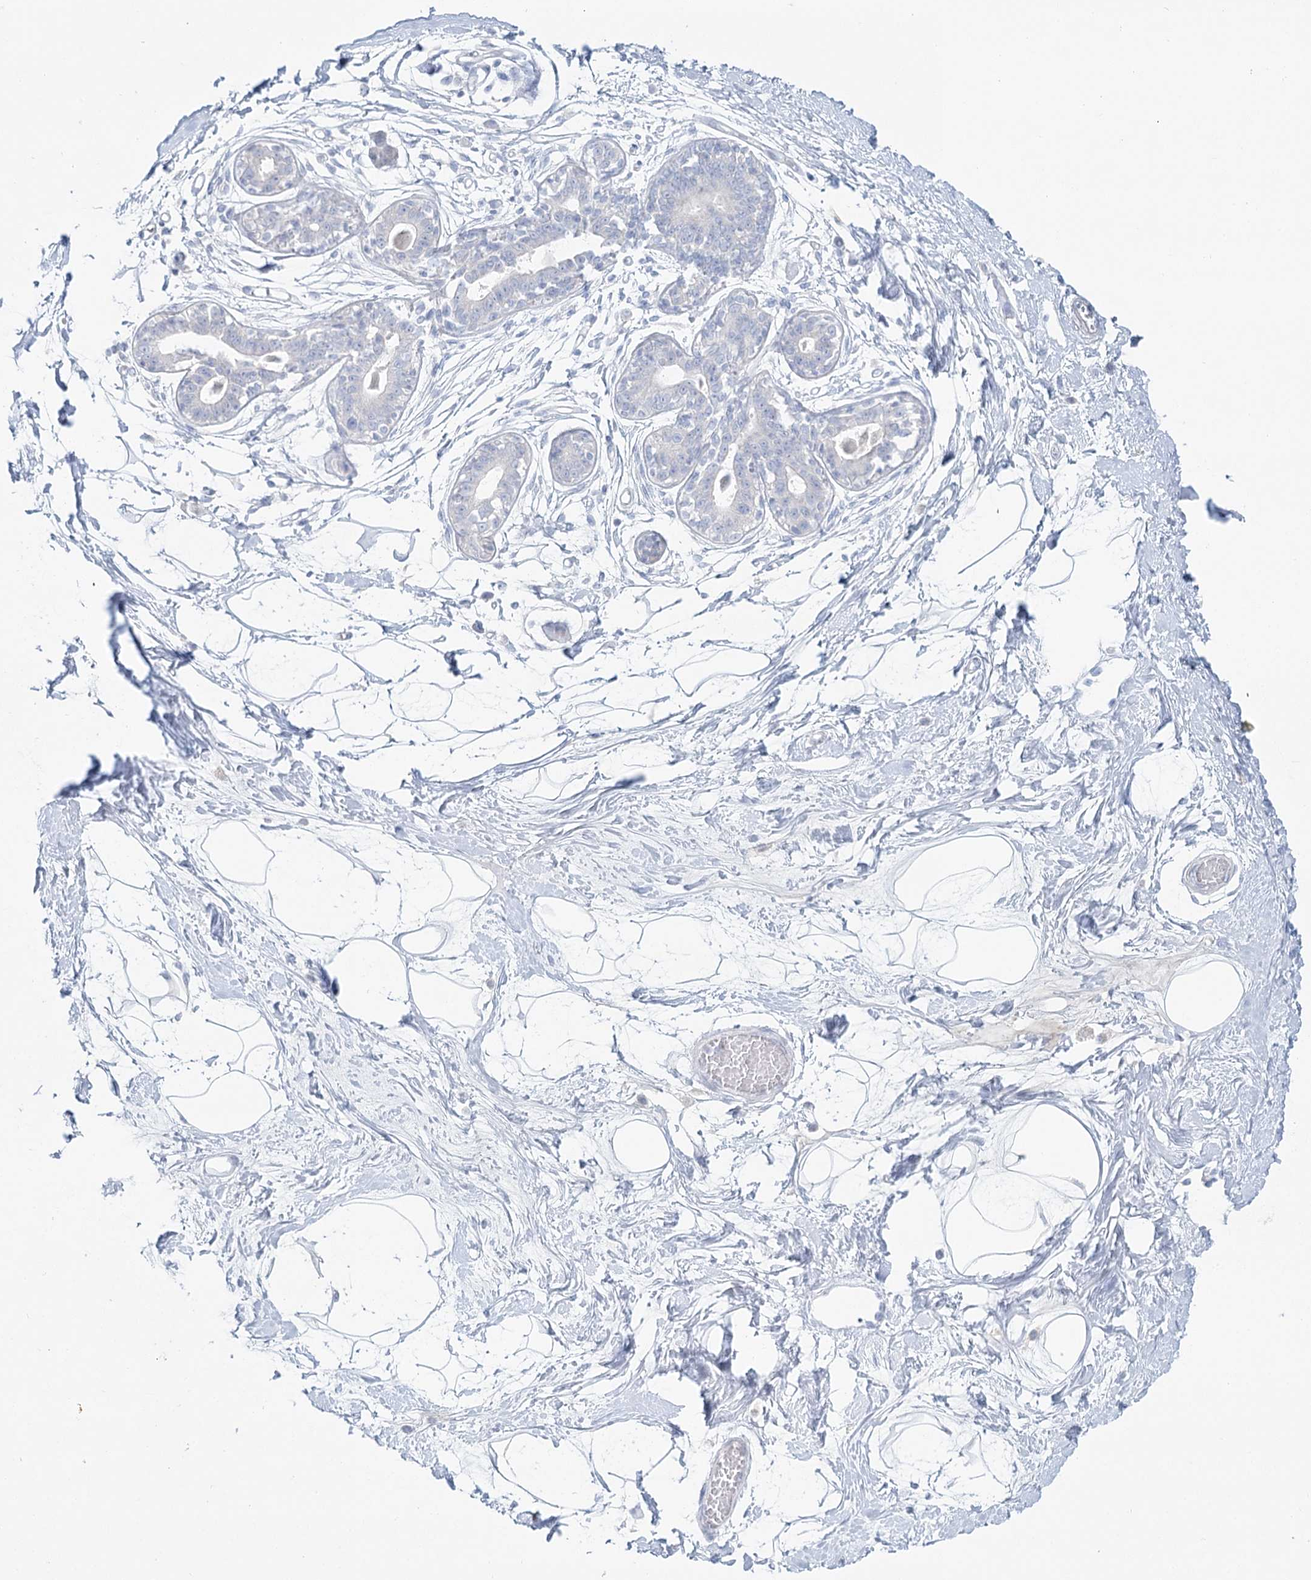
{"staining": {"intensity": "negative", "quantity": "none", "location": "none"}, "tissue": "breast", "cell_type": "Adipocytes", "image_type": "normal", "snomed": [{"axis": "morphology", "description": "Normal tissue, NOS"}, {"axis": "topography", "description": "Breast"}], "caption": "Histopathology image shows no protein expression in adipocytes of unremarkable breast. The staining is performed using DAB (3,3'-diaminobenzidine) brown chromogen with nuclei counter-stained in using hematoxylin.", "gene": "DMGDH", "patient": {"sex": "female", "age": 45}}